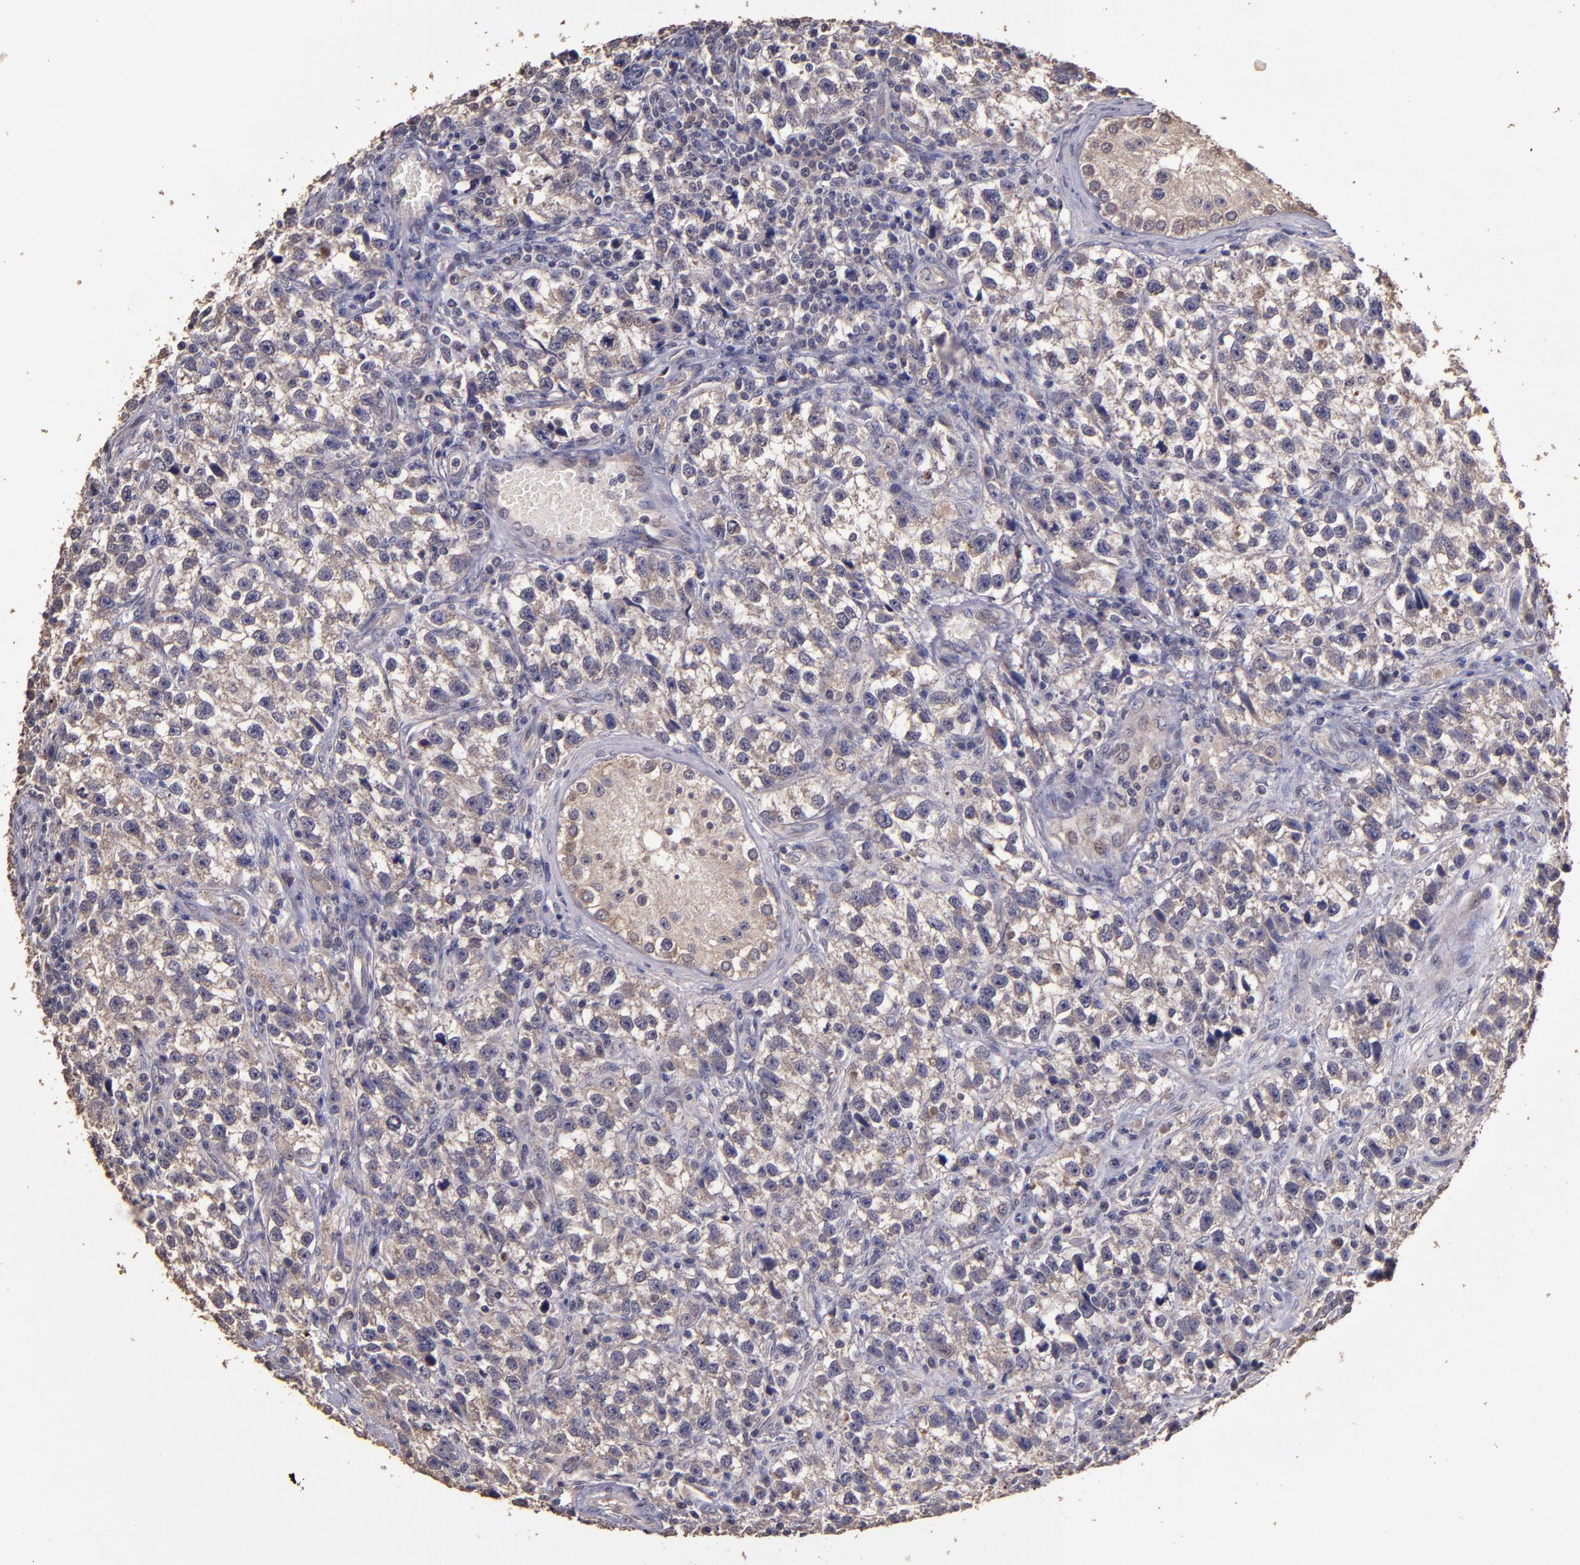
{"staining": {"intensity": "weak", "quantity": ">75%", "location": "cytoplasmic/membranous"}, "tissue": "testis cancer", "cell_type": "Tumor cells", "image_type": "cancer", "snomed": [{"axis": "morphology", "description": "Seminoma, NOS"}, {"axis": "topography", "description": "Testis"}], "caption": "Human testis cancer stained for a protein (brown) reveals weak cytoplasmic/membranous positive staining in approximately >75% of tumor cells.", "gene": "HECTD1", "patient": {"sex": "male", "age": 38}}